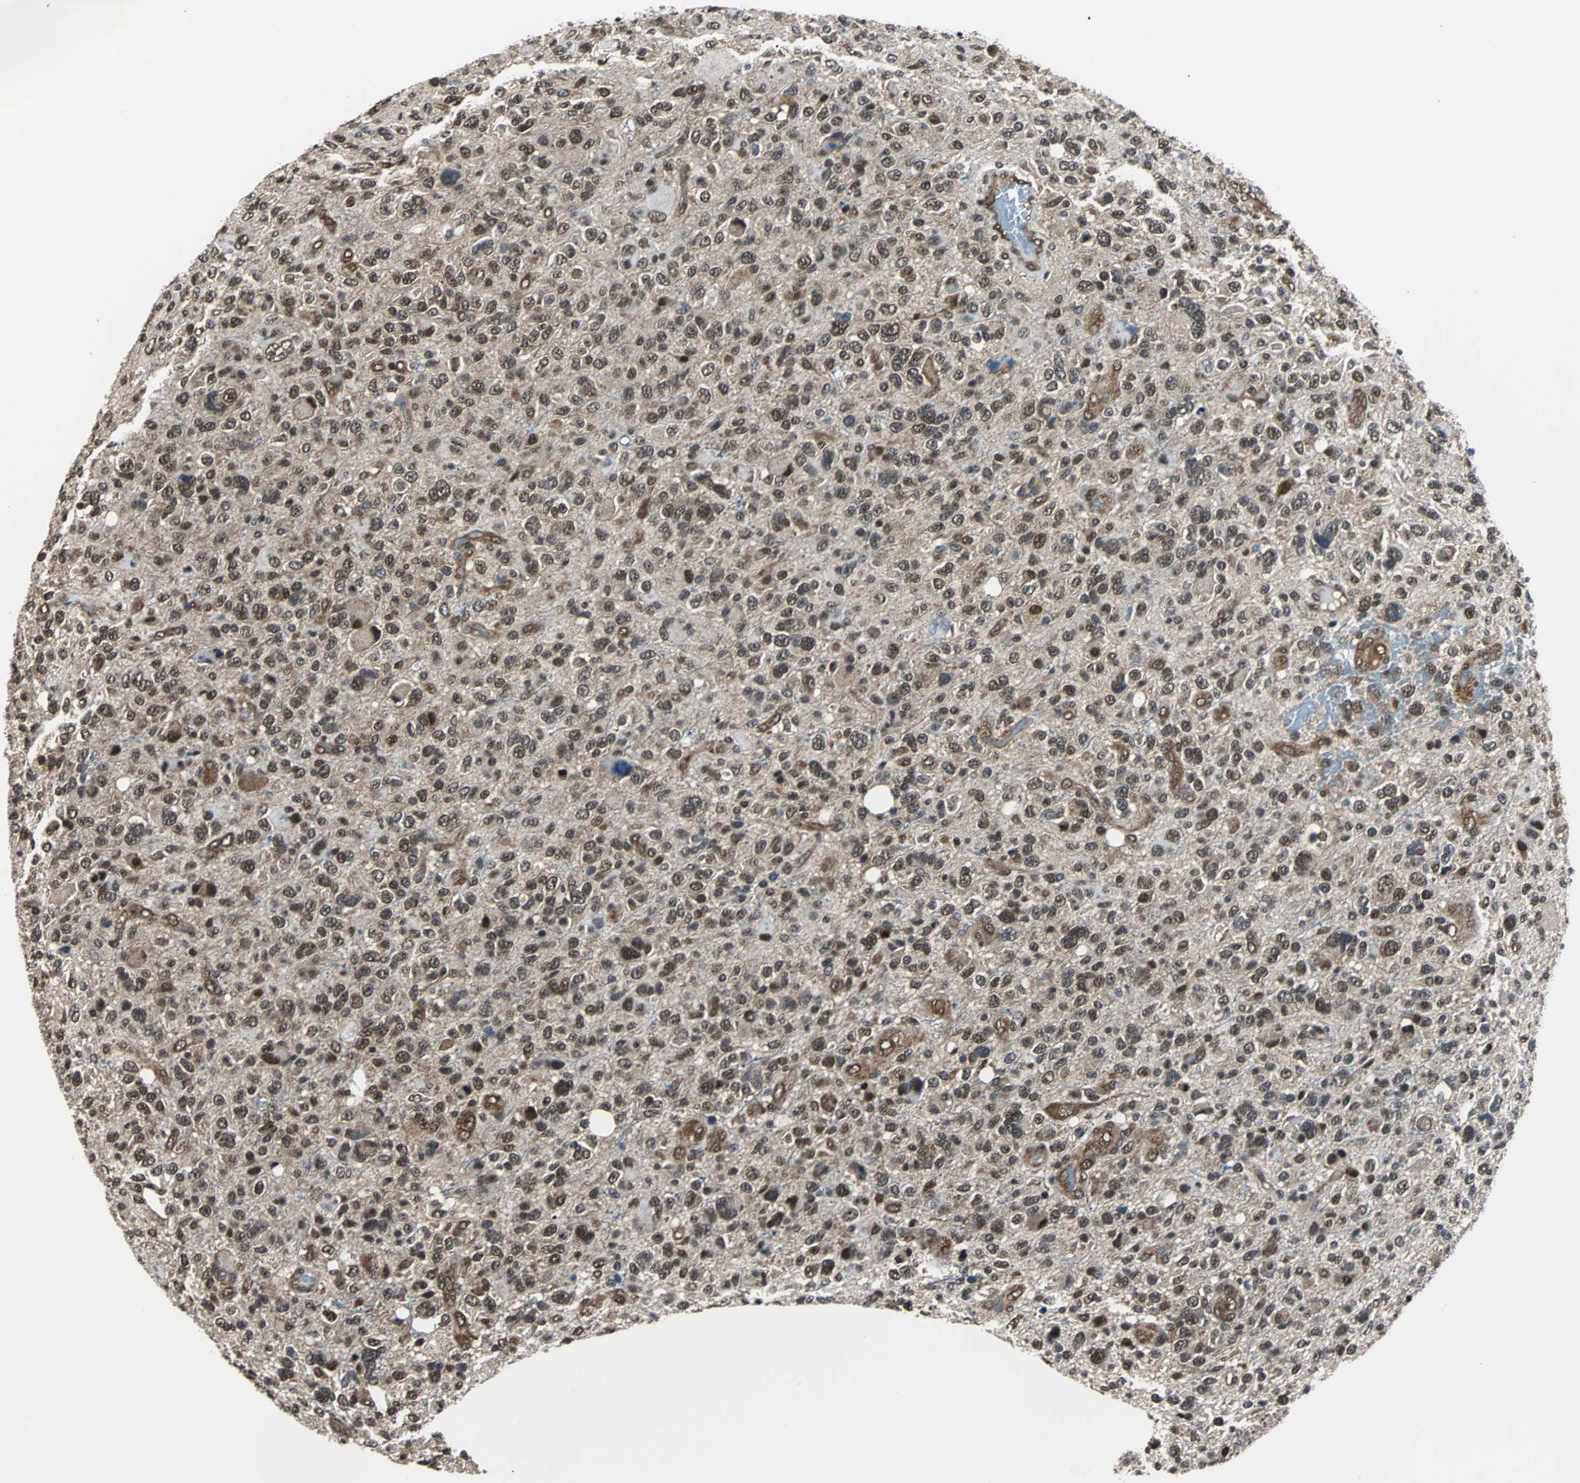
{"staining": {"intensity": "strong", "quantity": ">75%", "location": "nuclear"}, "tissue": "glioma", "cell_type": "Tumor cells", "image_type": "cancer", "snomed": [{"axis": "morphology", "description": "Glioma, malignant, High grade"}, {"axis": "topography", "description": "Brain"}], "caption": "Malignant glioma (high-grade) stained with a brown dye reveals strong nuclear positive positivity in about >75% of tumor cells.", "gene": "VCP", "patient": {"sex": "male", "age": 48}}